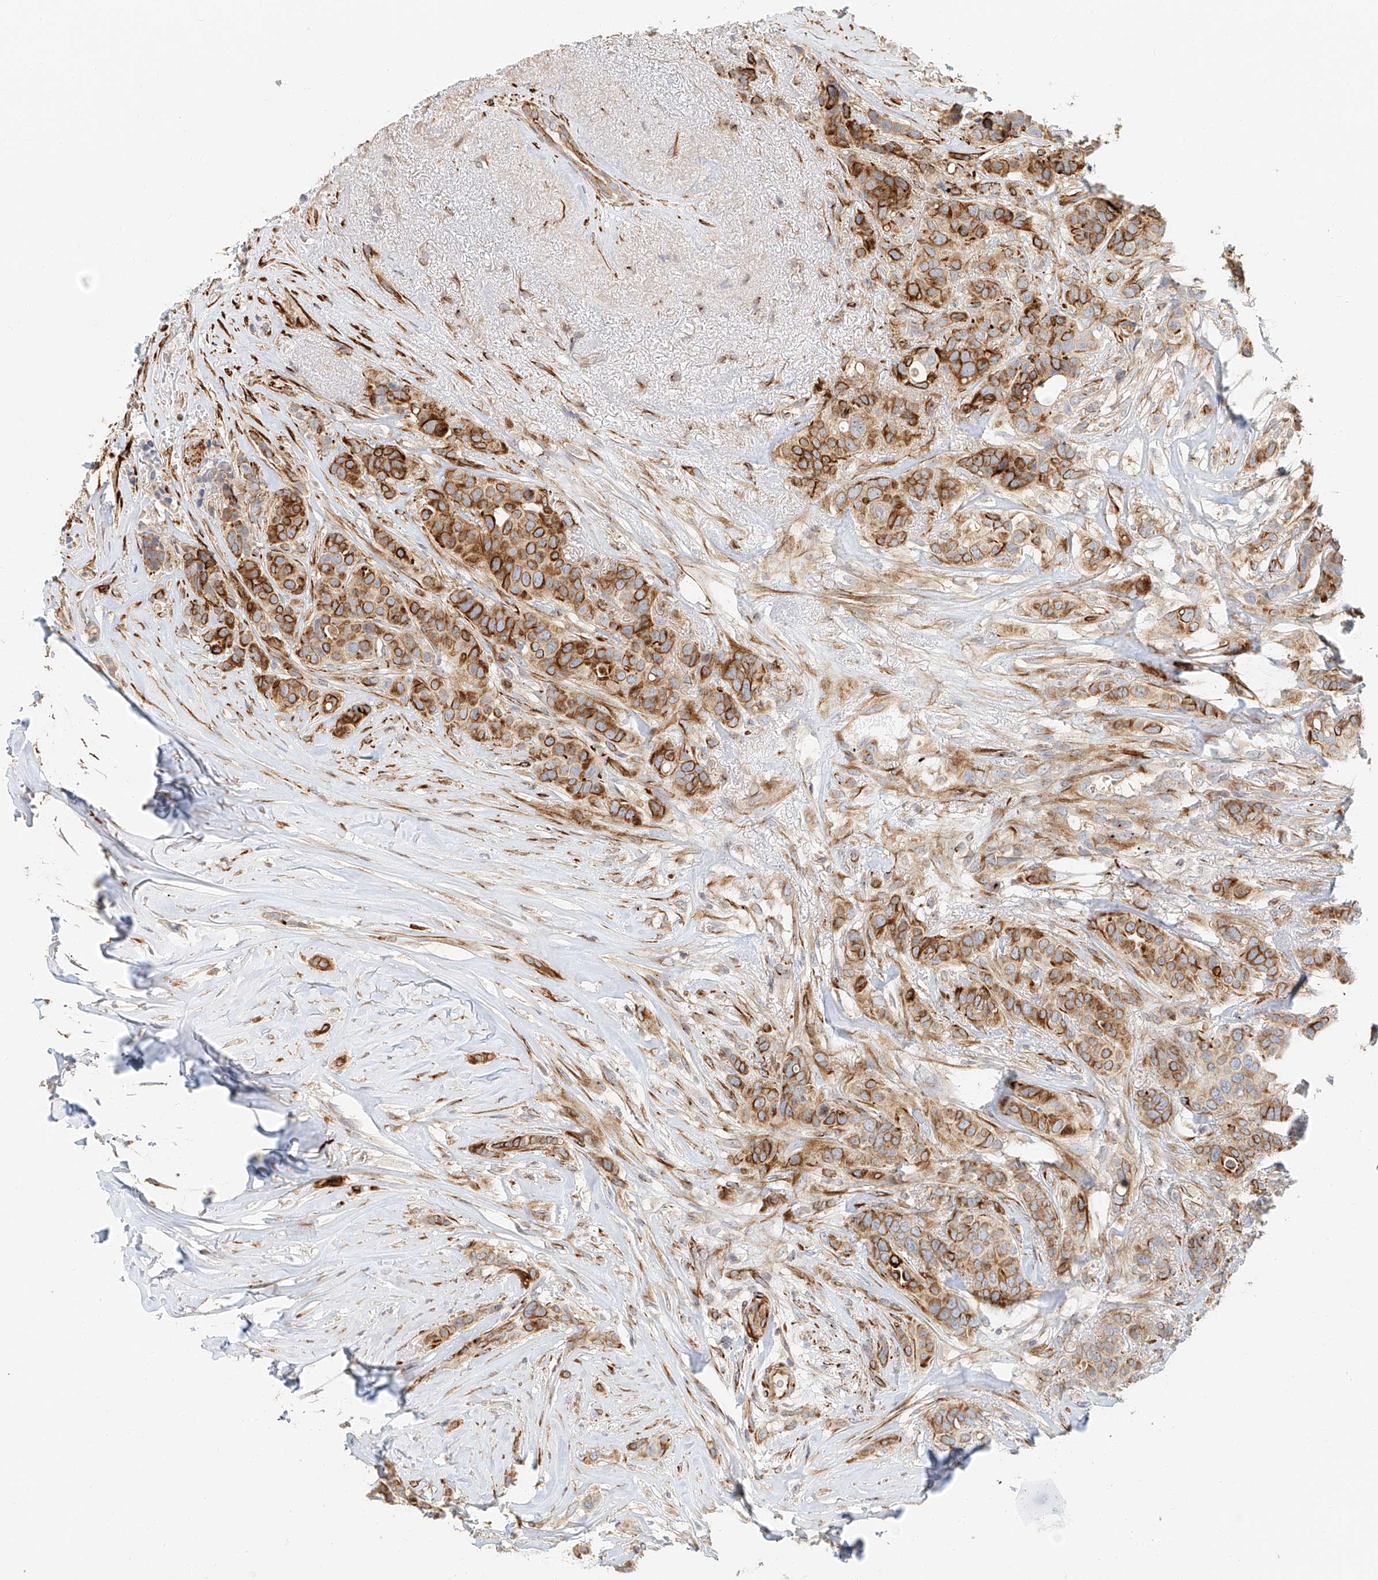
{"staining": {"intensity": "moderate", "quantity": ">75%", "location": "cytoplasmic/membranous"}, "tissue": "breast cancer", "cell_type": "Tumor cells", "image_type": "cancer", "snomed": [{"axis": "morphology", "description": "Lobular carcinoma"}, {"axis": "topography", "description": "Breast"}], "caption": "Breast cancer stained with DAB (3,3'-diaminobenzidine) IHC shows medium levels of moderate cytoplasmic/membranous expression in approximately >75% of tumor cells.", "gene": "NAP1L1", "patient": {"sex": "female", "age": 51}}